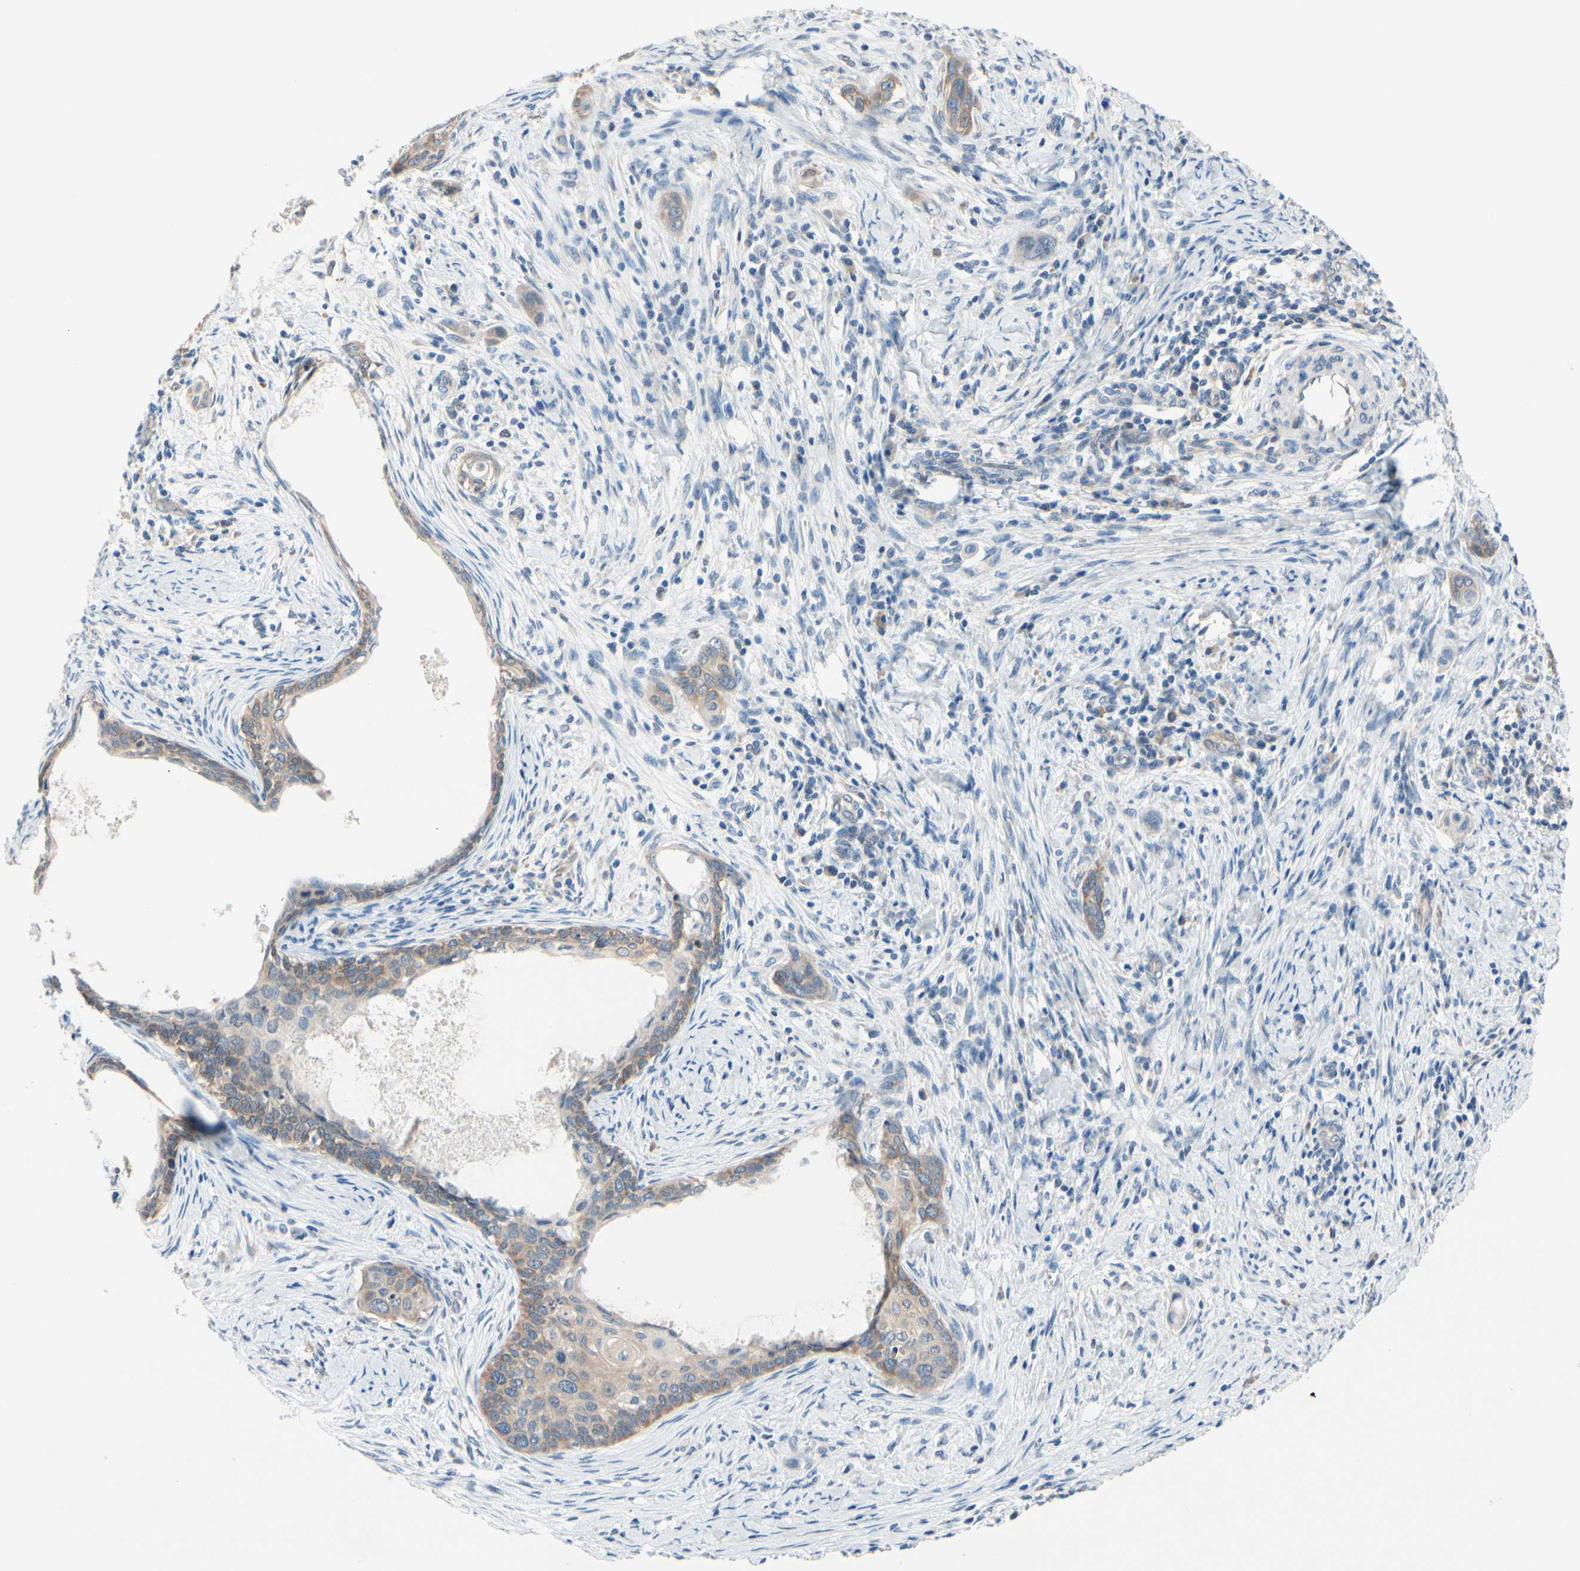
{"staining": {"intensity": "moderate", "quantity": ">75%", "location": "cytoplasmic/membranous"}, "tissue": "cervical cancer", "cell_type": "Tumor cells", "image_type": "cancer", "snomed": [{"axis": "morphology", "description": "Squamous cell carcinoma, NOS"}, {"axis": "topography", "description": "Cervix"}], "caption": "Protein staining of squamous cell carcinoma (cervical) tissue exhibits moderate cytoplasmic/membranous positivity in approximately >75% of tumor cells.", "gene": "PRXL2A", "patient": {"sex": "female", "age": 33}}